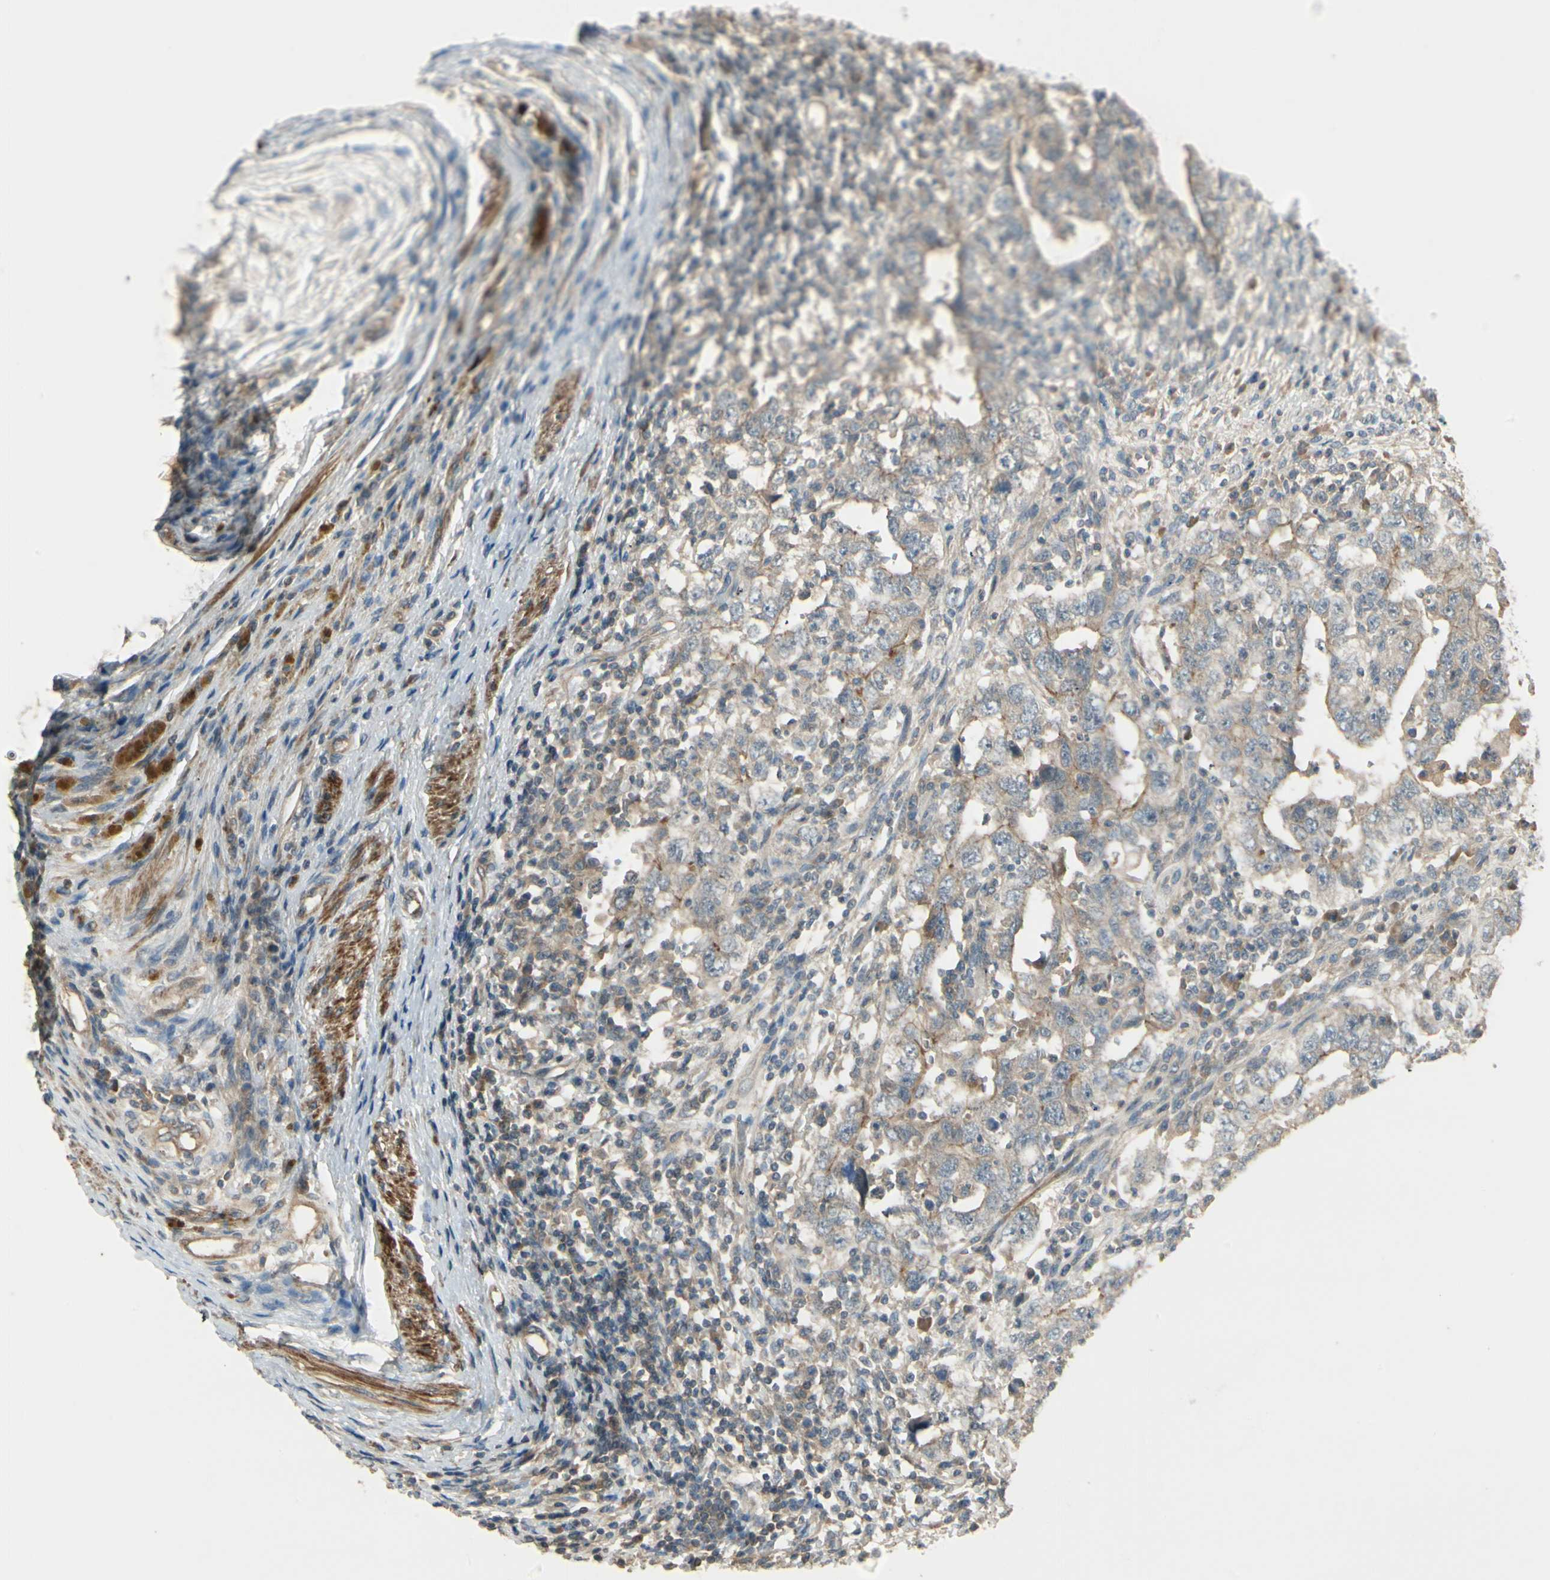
{"staining": {"intensity": "weak", "quantity": ">75%", "location": "cytoplasmic/membranous"}, "tissue": "testis cancer", "cell_type": "Tumor cells", "image_type": "cancer", "snomed": [{"axis": "morphology", "description": "Carcinoma, Embryonal, NOS"}, {"axis": "topography", "description": "Testis"}], "caption": "Weak cytoplasmic/membranous protein expression is identified in approximately >75% of tumor cells in testis embryonal carcinoma. The staining was performed using DAB (3,3'-diaminobenzidine), with brown indicating positive protein expression. Nuclei are stained blue with hematoxylin.", "gene": "ACVR1", "patient": {"sex": "male", "age": 26}}